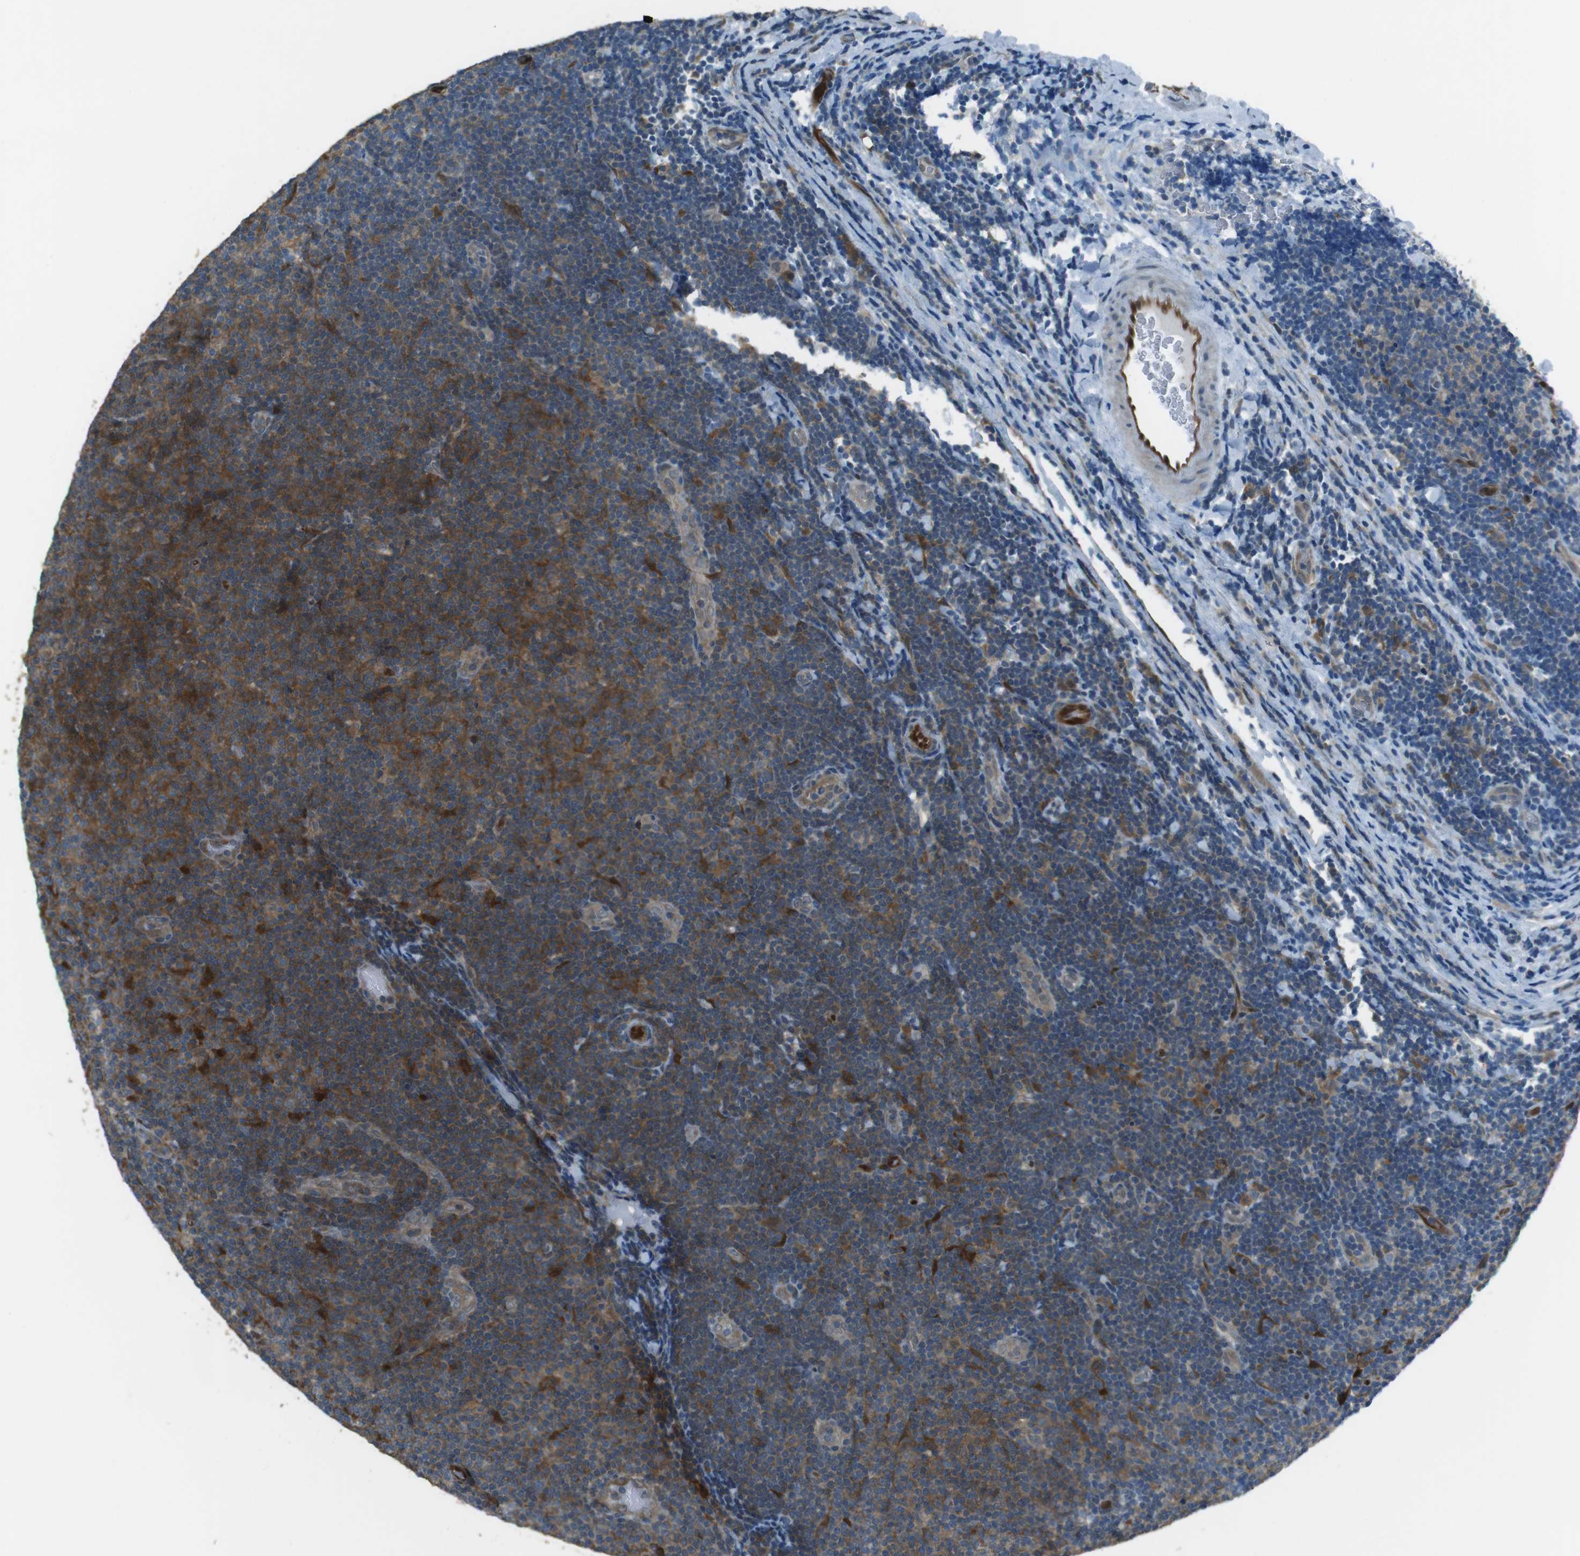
{"staining": {"intensity": "moderate", "quantity": "25%-75%", "location": "cytoplasmic/membranous"}, "tissue": "lymphoma", "cell_type": "Tumor cells", "image_type": "cancer", "snomed": [{"axis": "morphology", "description": "Malignant lymphoma, non-Hodgkin's type, Low grade"}, {"axis": "topography", "description": "Lymph node"}], "caption": "Tumor cells reveal medium levels of moderate cytoplasmic/membranous staining in approximately 25%-75% of cells in low-grade malignant lymphoma, non-Hodgkin's type.", "gene": "MFAP3", "patient": {"sex": "male", "age": 83}}